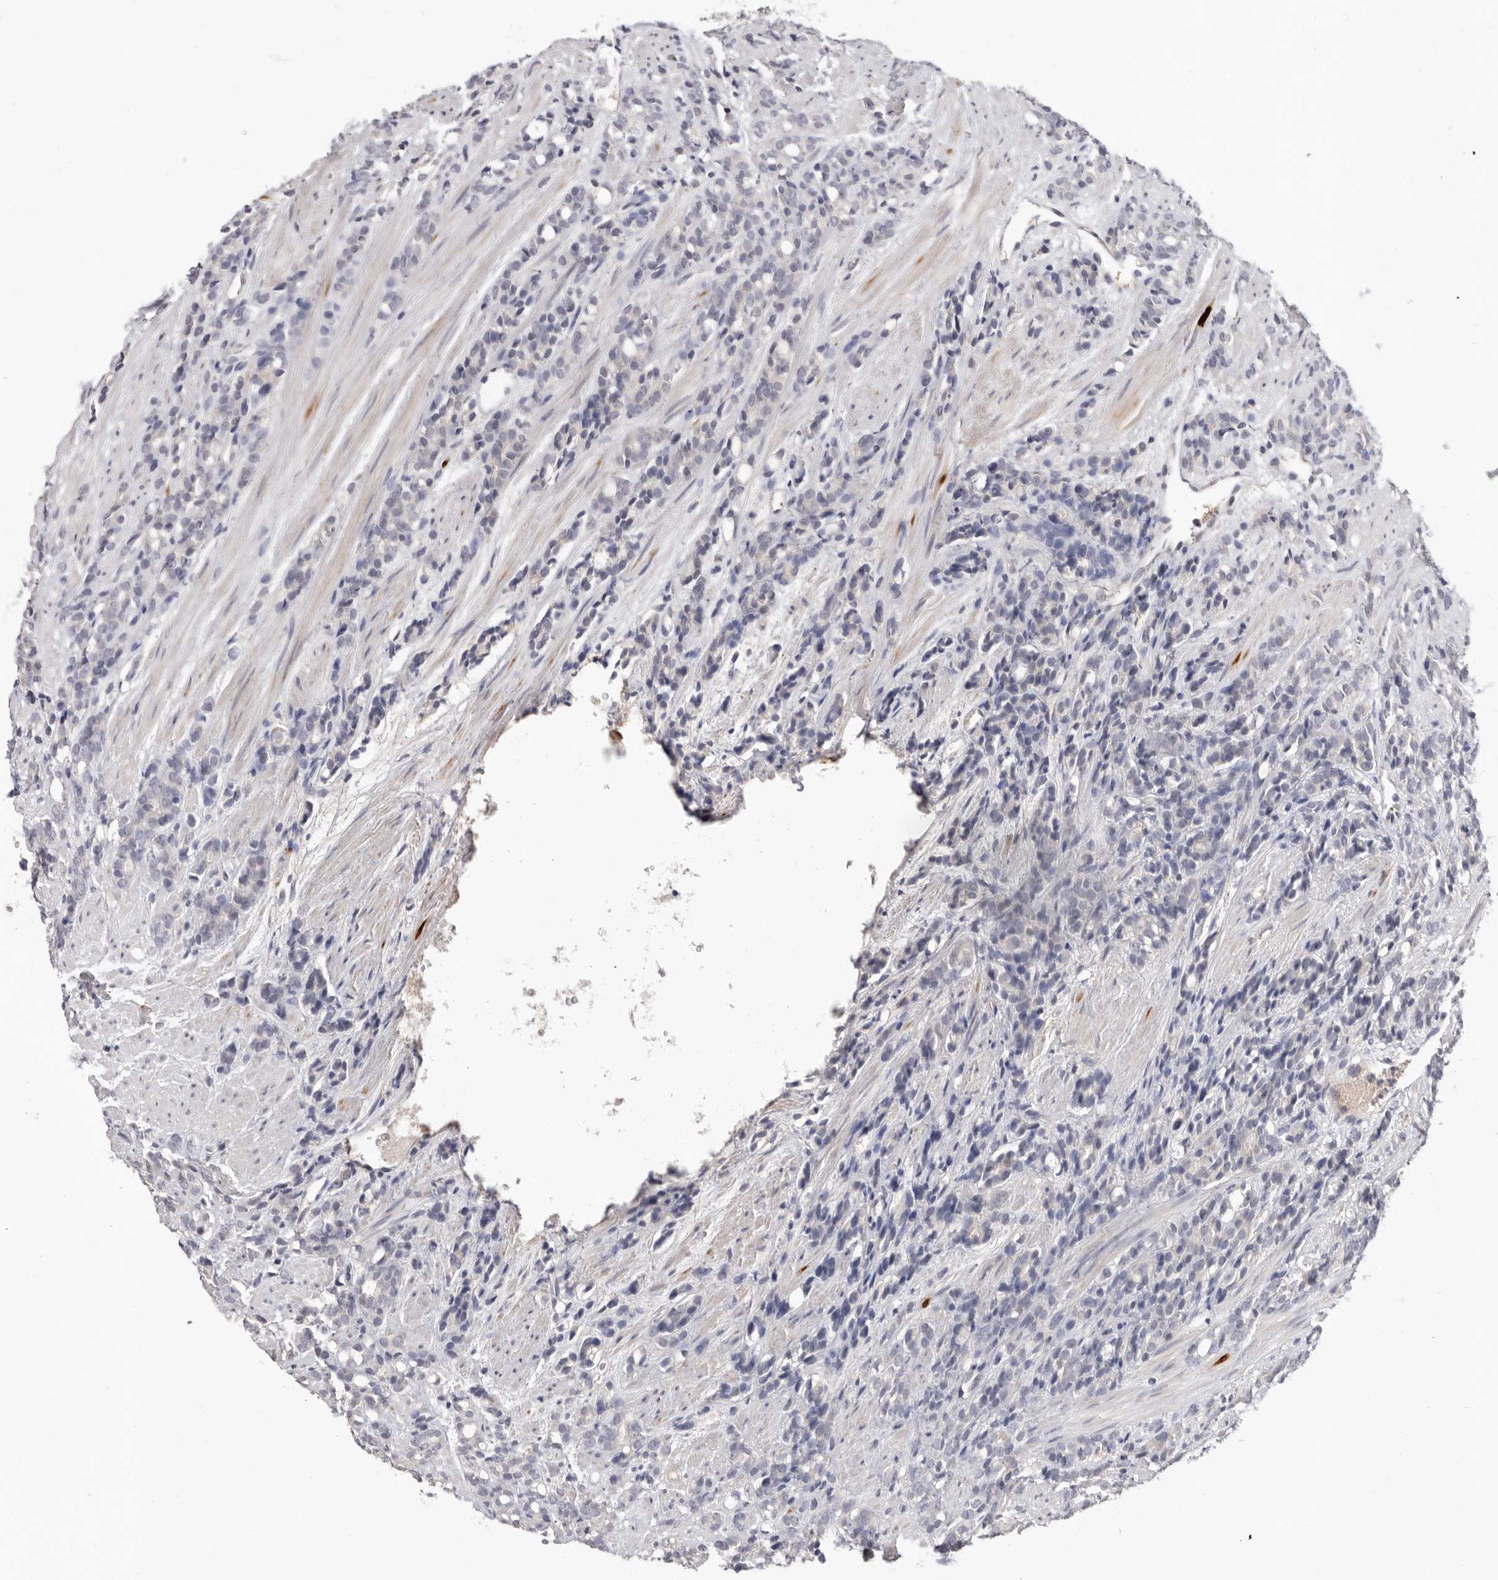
{"staining": {"intensity": "negative", "quantity": "none", "location": "none"}, "tissue": "prostate cancer", "cell_type": "Tumor cells", "image_type": "cancer", "snomed": [{"axis": "morphology", "description": "Adenocarcinoma, High grade"}, {"axis": "topography", "description": "Prostate"}], "caption": "Immunohistochemistry (IHC) micrograph of human high-grade adenocarcinoma (prostate) stained for a protein (brown), which exhibits no staining in tumor cells.", "gene": "DOP1A", "patient": {"sex": "male", "age": 62}}